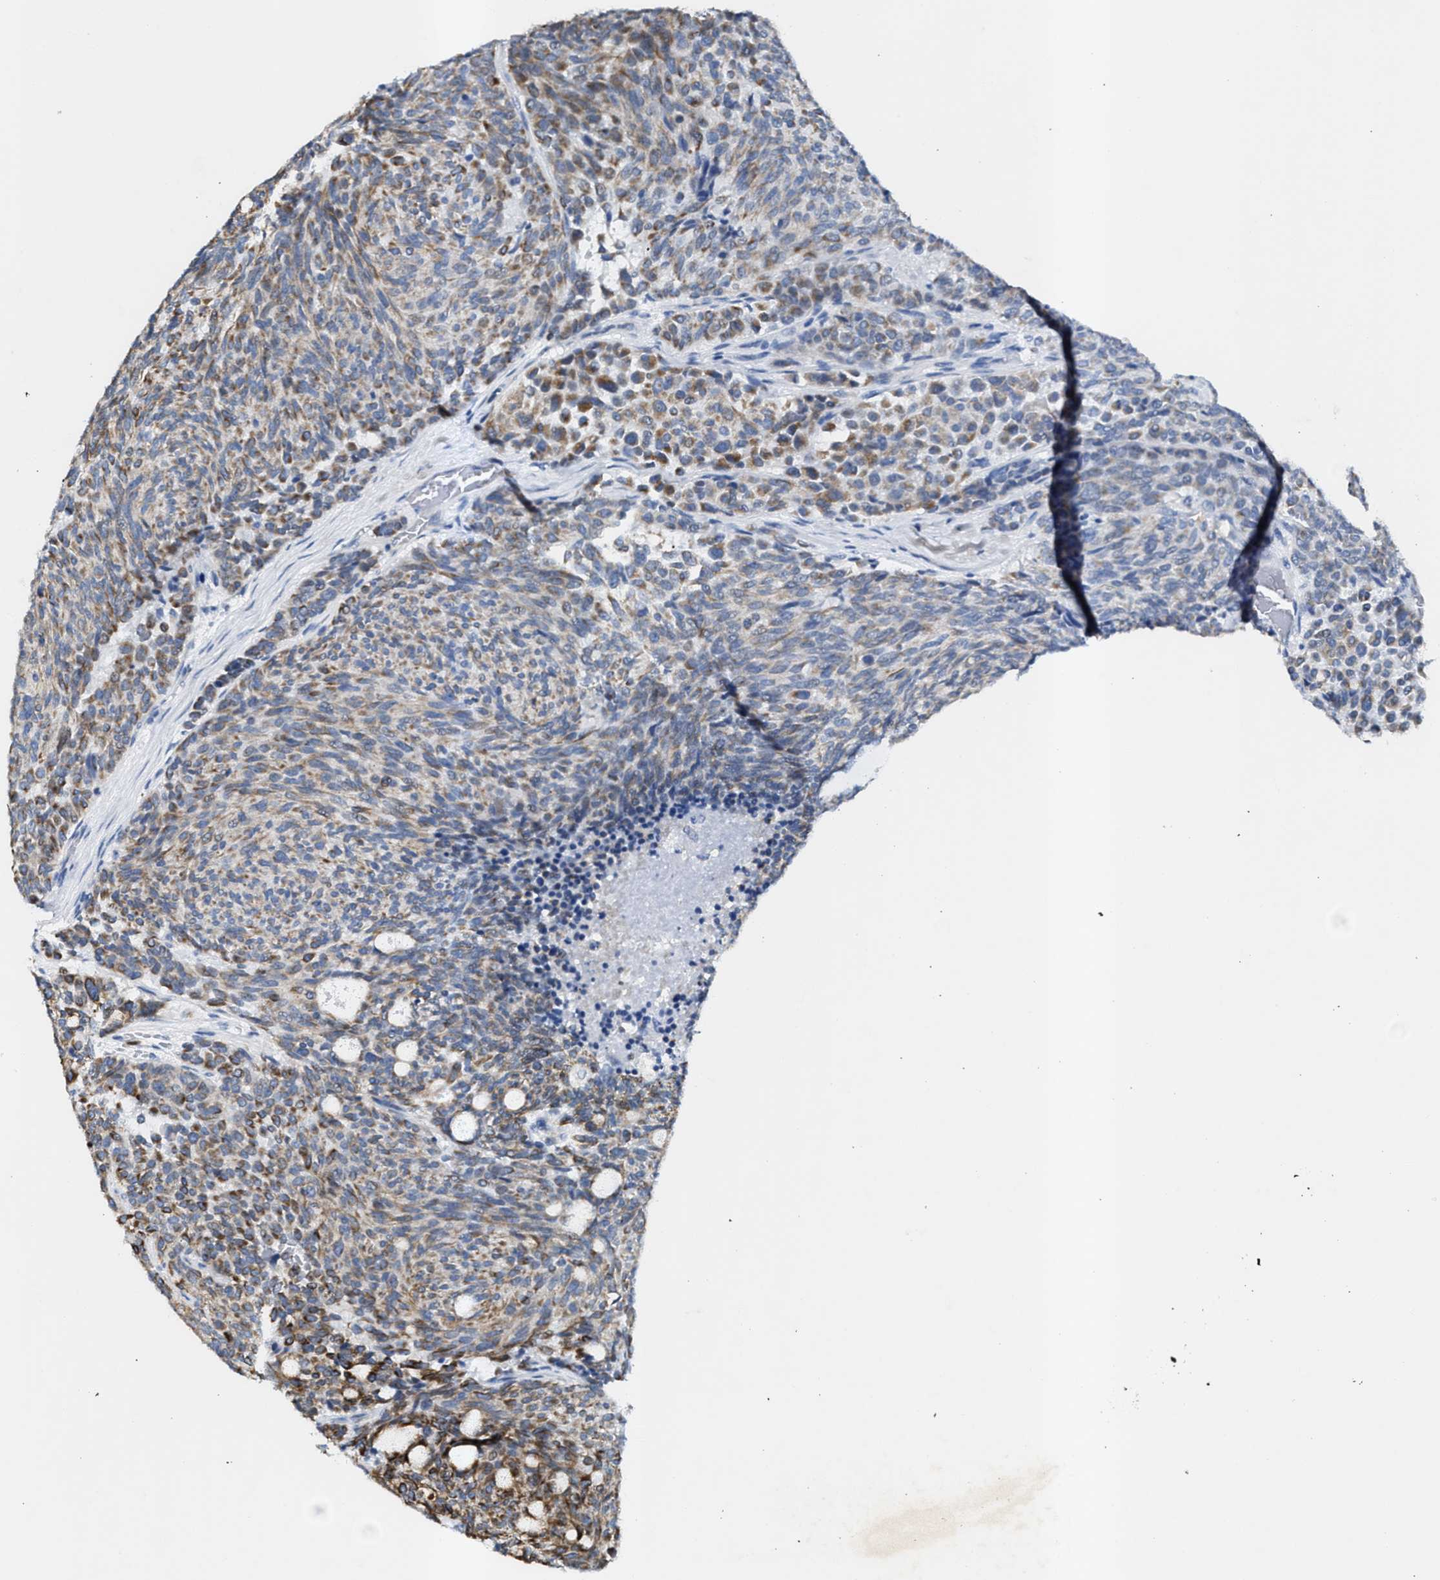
{"staining": {"intensity": "weak", "quantity": ">75%", "location": "cytoplasmic/membranous"}, "tissue": "carcinoid", "cell_type": "Tumor cells", "image_type": "cancer", "snomed": [{"axis": "morphology", "description": "Carcinoid, malignant, NOS"}, {"axis": "topography", "description": "Pancreas"}], "caption": "Immunohistochemistry (DAB) staining of carcinoid (malignant) demonstrates weak cytoplasmic/membranous protein staining in about >75% of tumor cells.", "gene": "JAG1", "patient": {"sex": "female", "age": 54}}